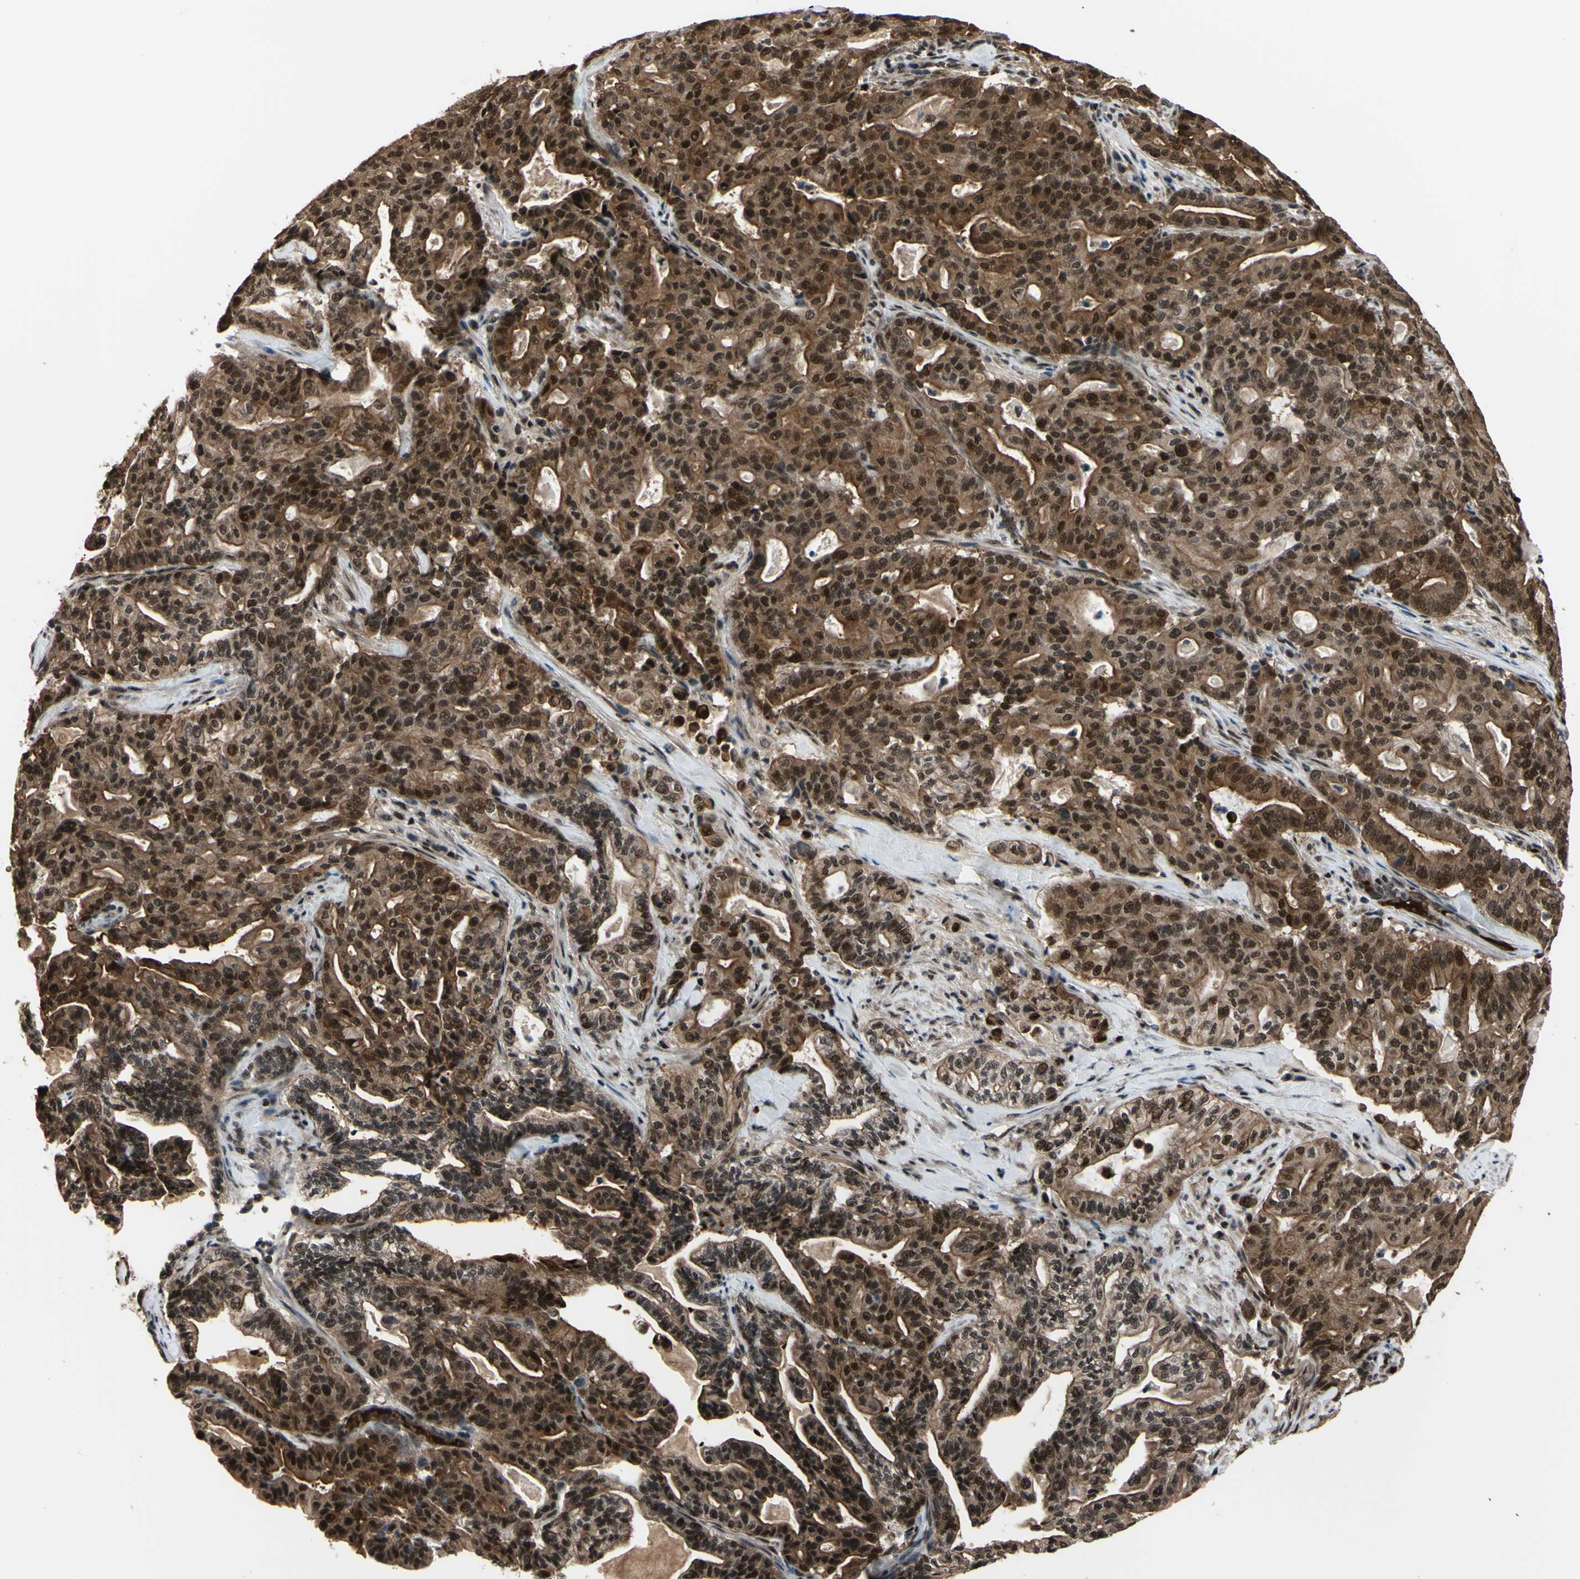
{"staining": {"intensity": "strong", "quantity": ">75%", "location": "cytoplasmic/membranous,nuclear"}, "tissue": "pancreatic cancer", "cell_type": "Tumor cells", "image_type": "cancer", "snomed": [{"axis": "morphology", "description": "Adenocarcinoma, NOS"}, {"axis": "topography", "description": "Pancreas"}], "caption": "Immunohistochemical staining of human pancreatic cancer (adenocarcinoma) shows strong cytoplasmic/membranous and nuclear protein expression in about >75% of tumor cells.", "gene": "THAP12", "patient": {"sex": "male", "age": 63}}